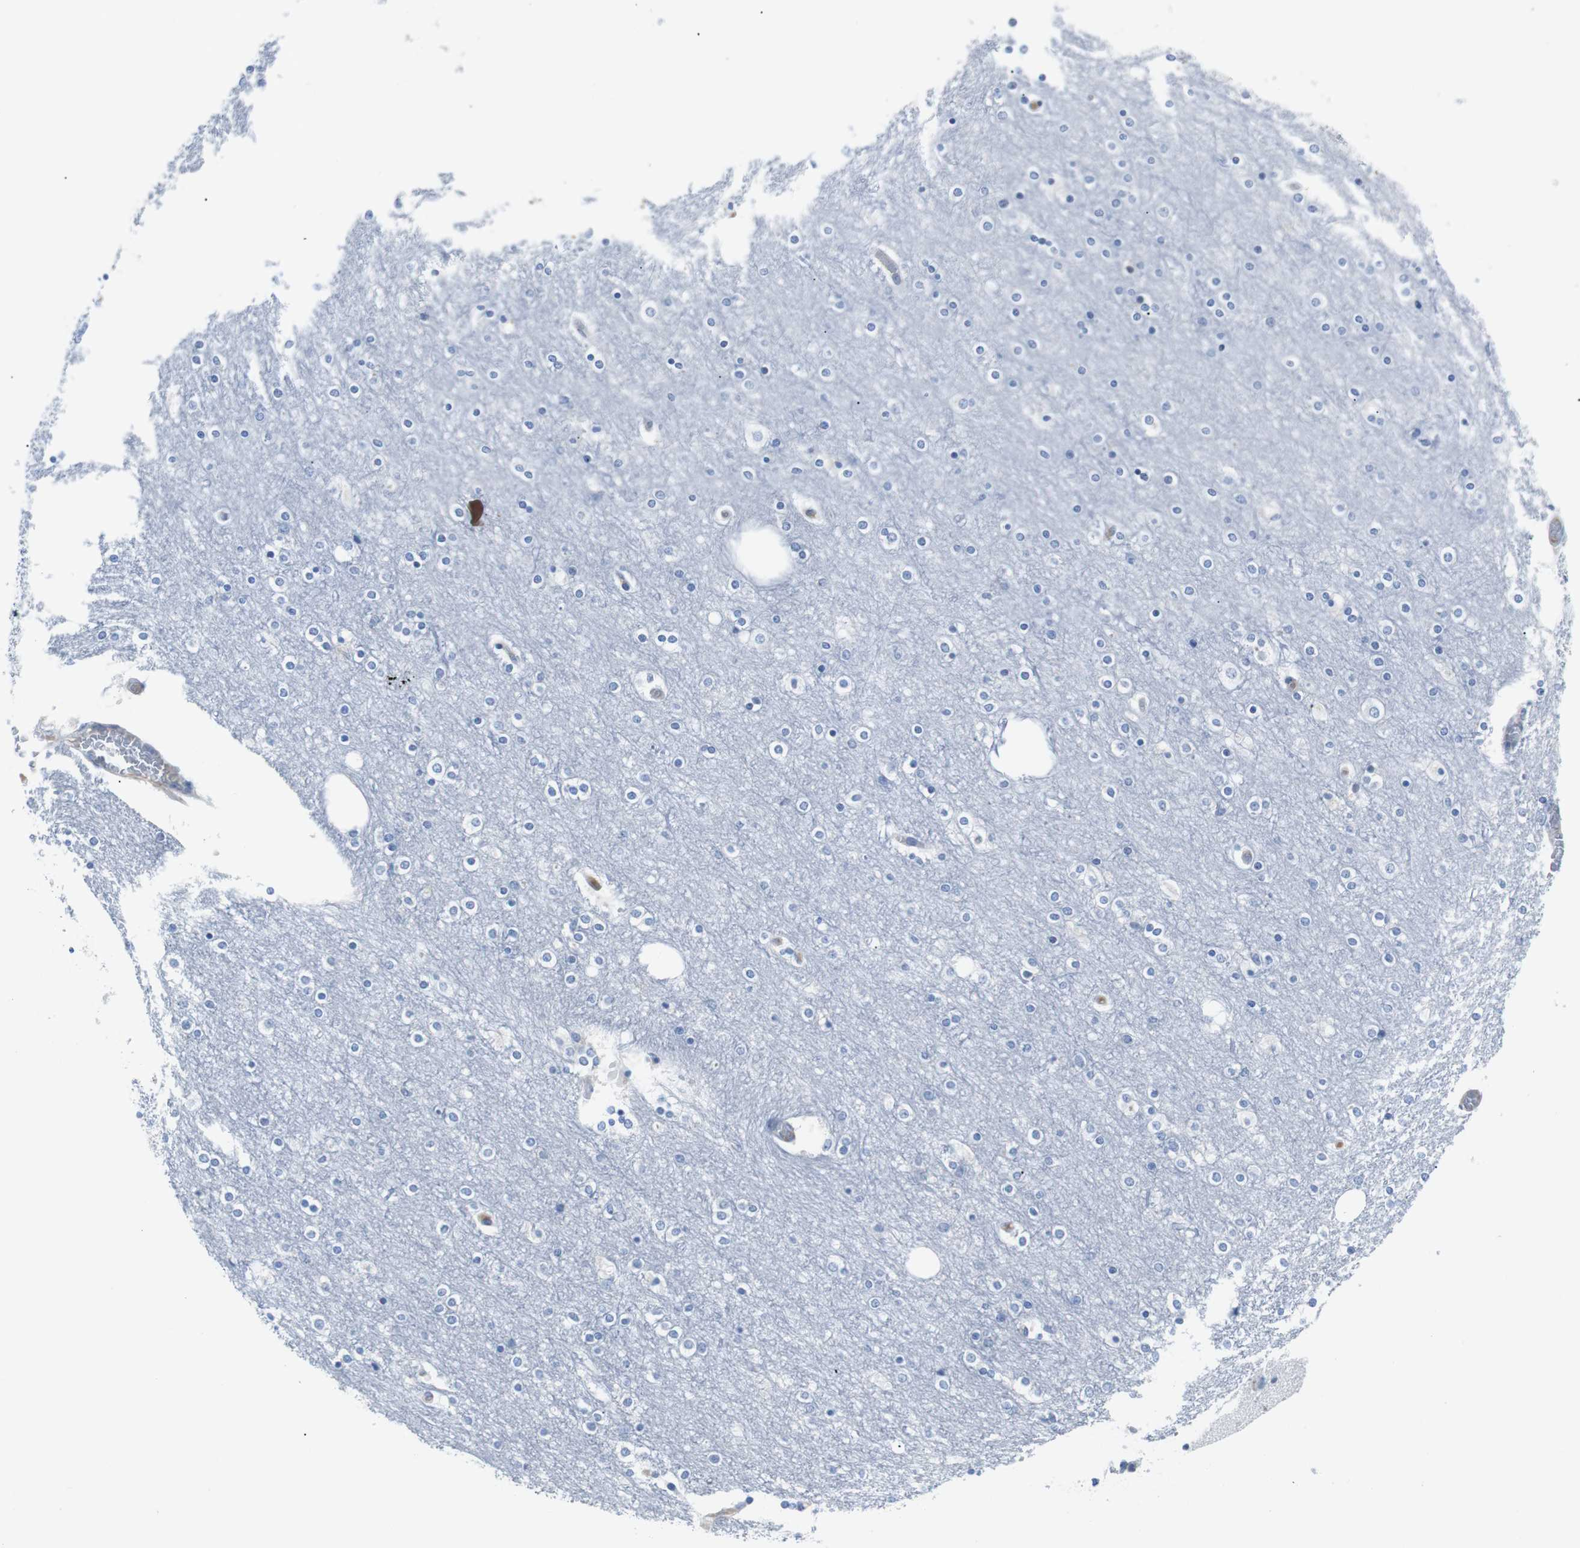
{"staining": {"intensity": "negative", "quantity": "none", "location": "none"}, "tissue": "cerebral cortex", "cell_type": "Endothelial cells", "image_type": "normal", "snomed": [{"axis": "morphology", "description": "Normal tissue, NOS"}, {"axis": "topography", "description": "Cerebral cortex"}], "caption": "The photomicrograph reveals no significant positivity in endothelial cells of cerebral cortex. (DAB (3,3'-diaminobenzidine) immunohistochemistry (IHC), high magnification).", "gene": "EEF2K", "patient": {"sex": "female", "age": 54}}